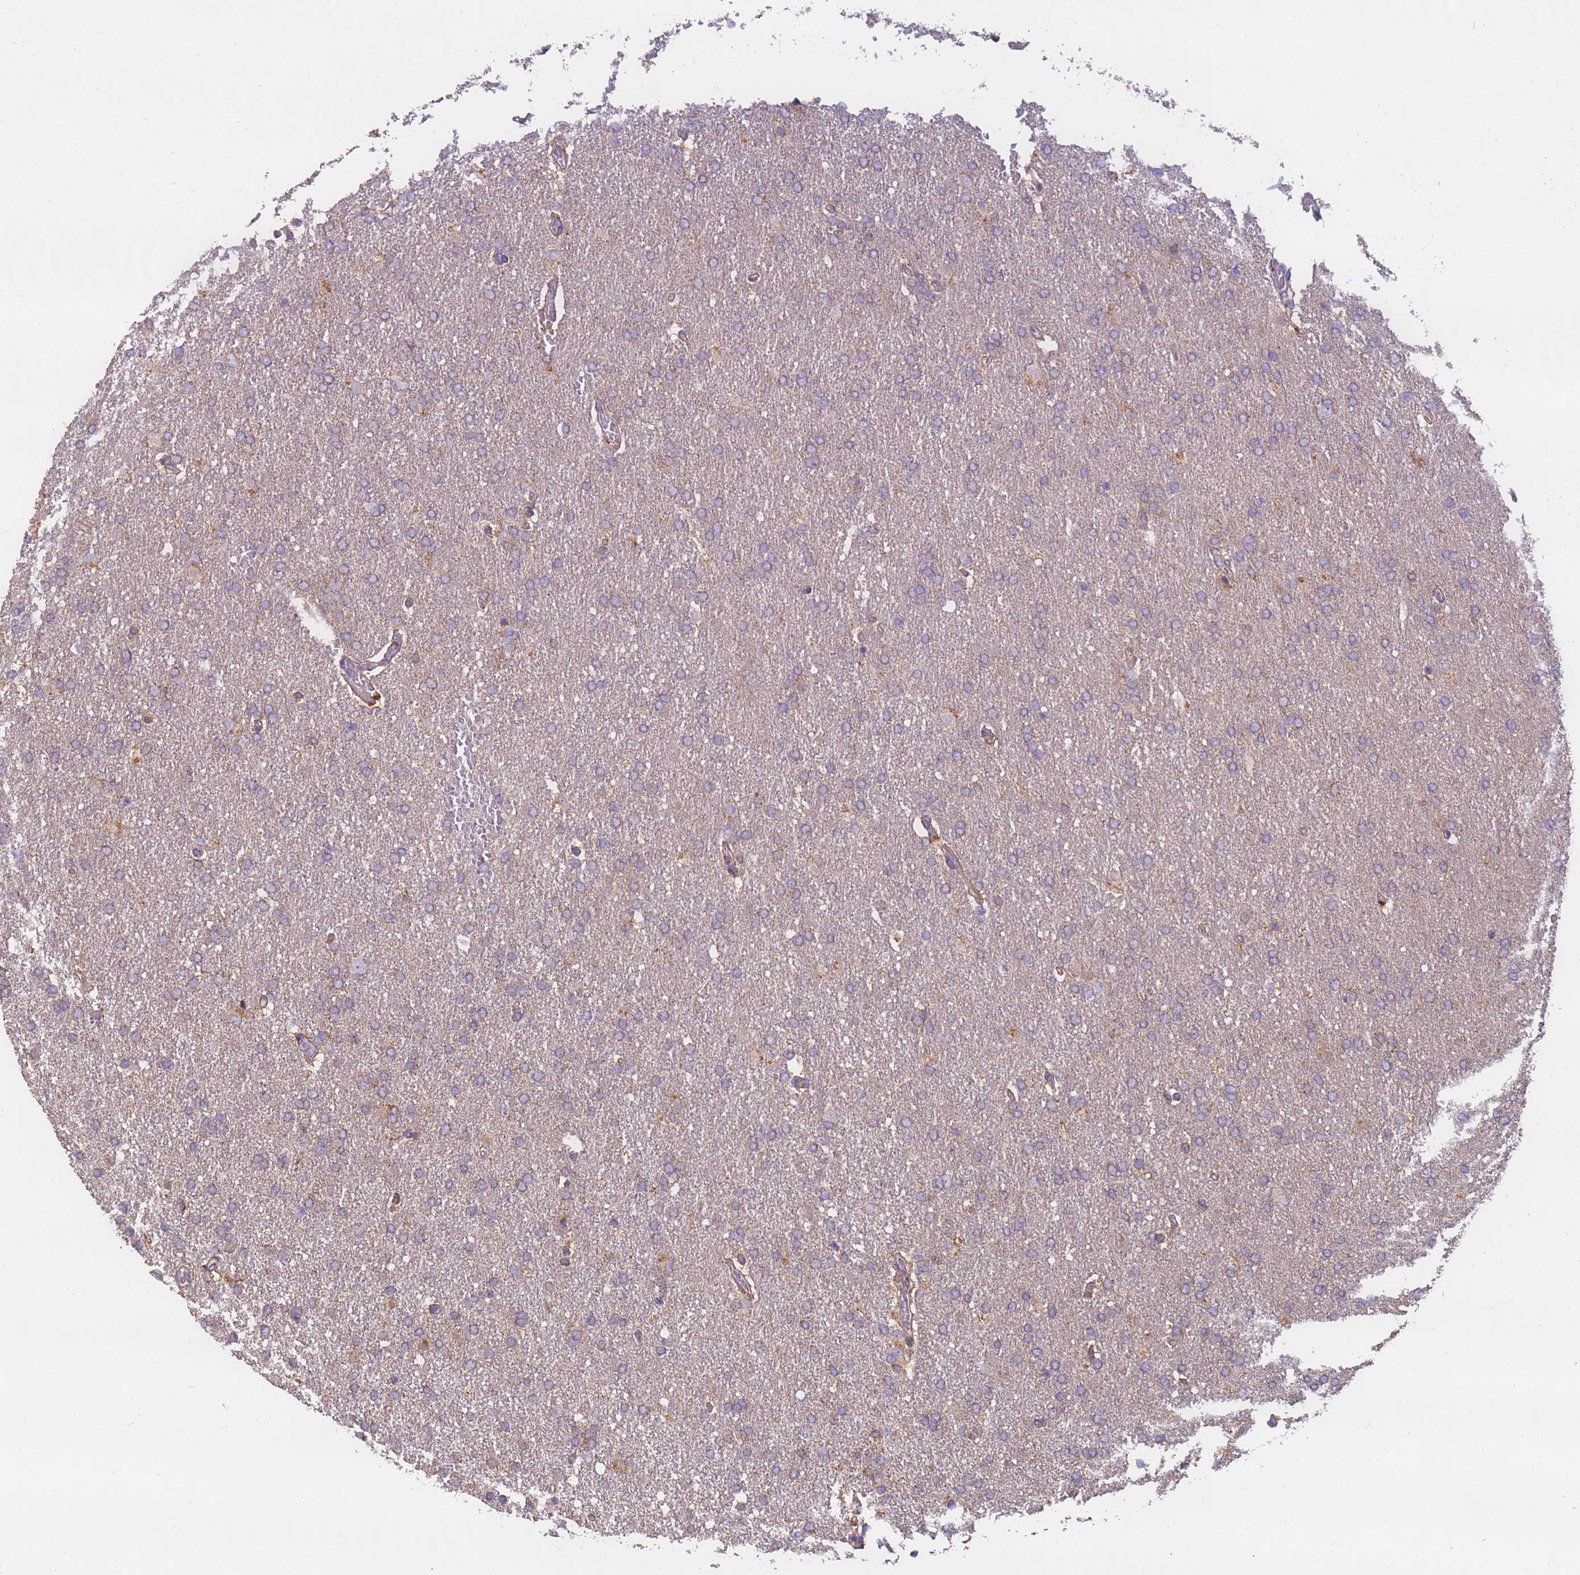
{"staining": {"intensity": "negative", "quantity": "none", "location": "none"}, "tissue": "glioma", "cell_type": "Tumor cells", "image_type": "cancer", "snomed": [{"axis": "morphology", "description": "Glioma, malignant, High grade"}, {"axis": "topography", "description": "Brain"}], "caption": "Glioma stained for a protein using immunohistochemistry (IHC) demonstrates no staining tumor cells.", "gene": "TIGAR", "patient": {"sex": "male", "age": 72}}